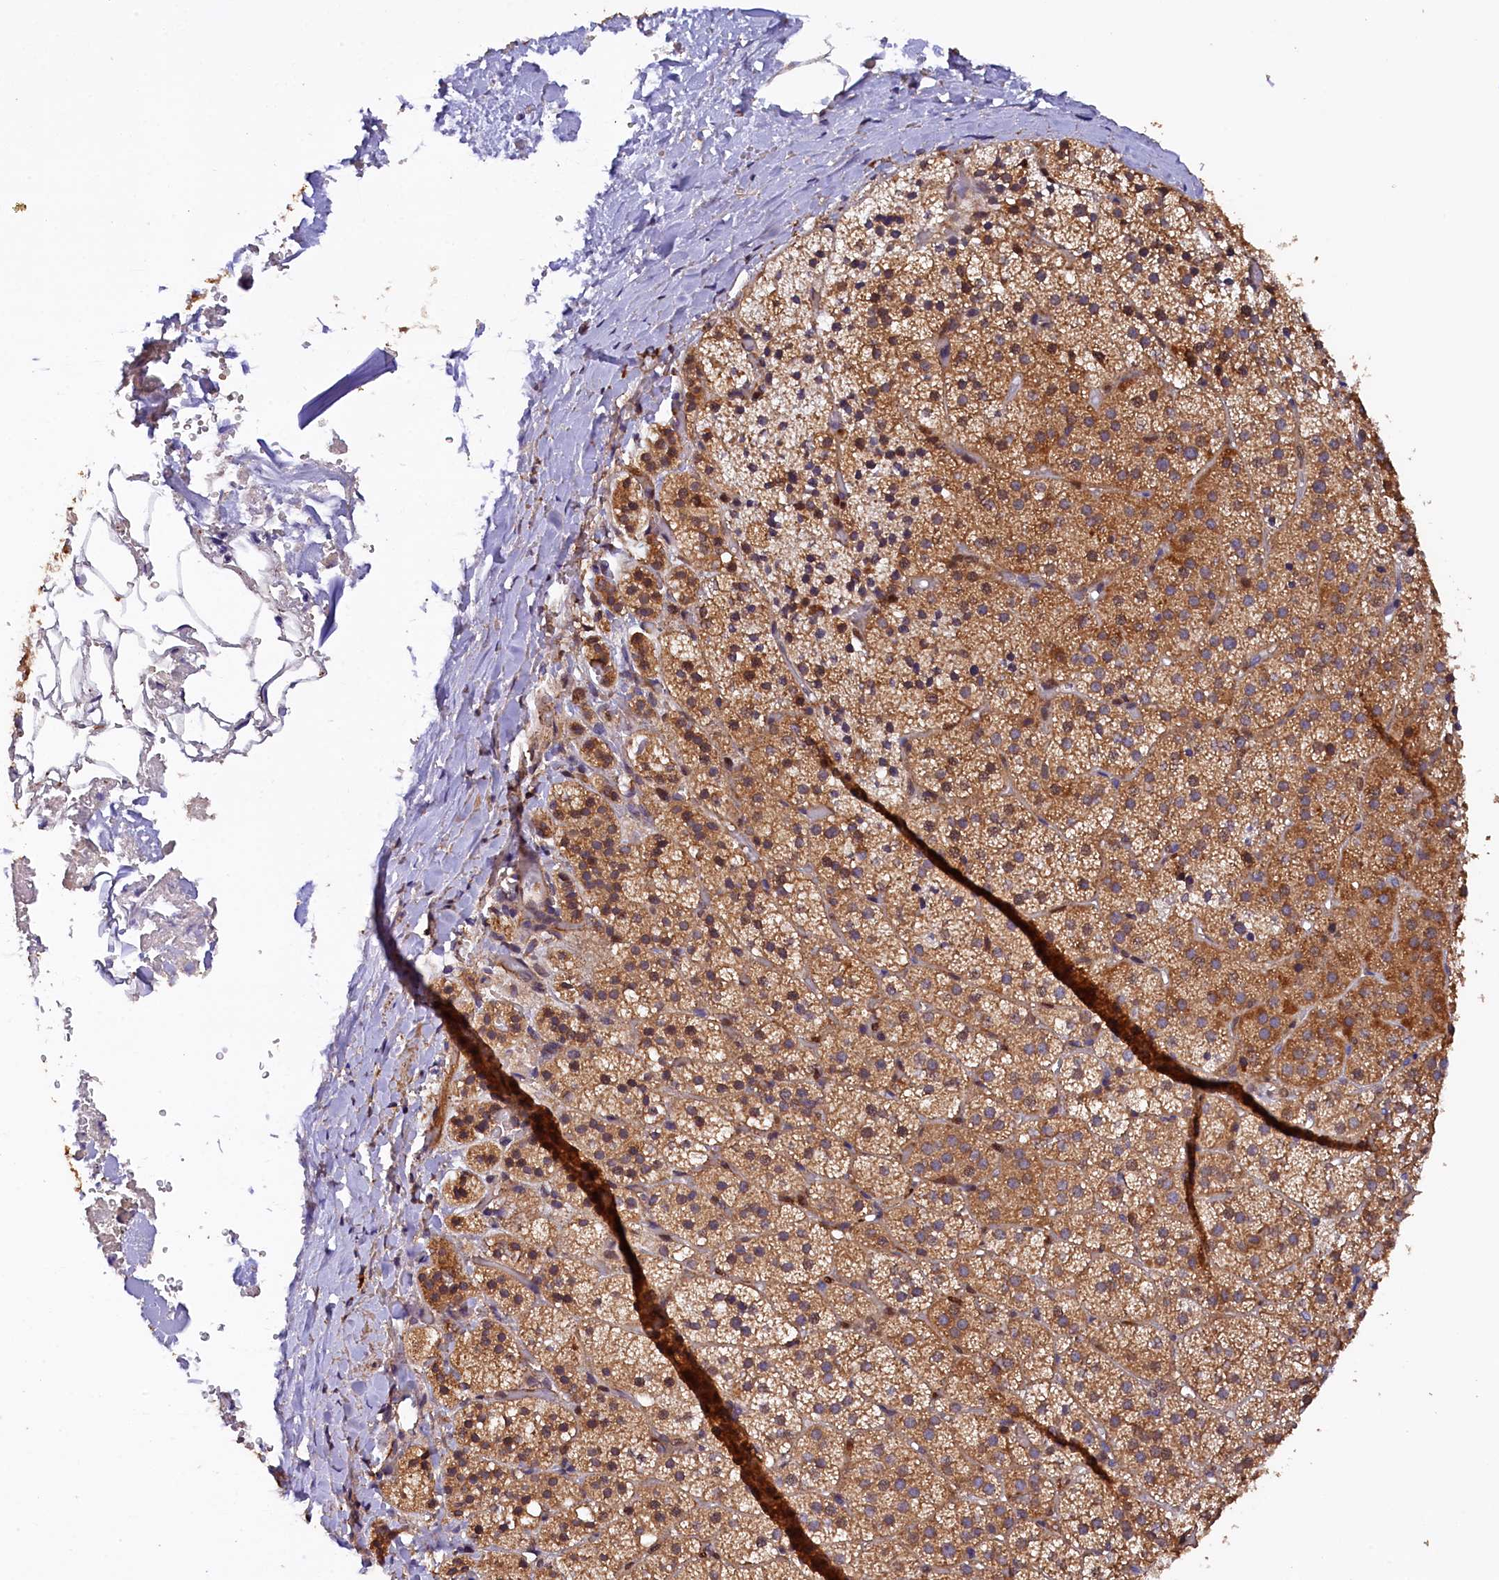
{"staining": {"intensity": "moderate", "quantity": ">75%", "location": "cytoplasmic/membranous"}, "tissue": "adrenal gland", "cell_type": "Glandular cells", "image_type": "normal", "snomed": [{"axis": "morphology", "description": "Normal tissue, NOS"}, {"axis": "topography", "description": "Adrenal gland"}], "caption": "Protein staining by immunohistochemistry (IHC) displays moderate cytoplasmic/membranous staining in about >75% of glandular cells in benign adrenal gland.", "gene": "KLC2", "patient": {"sex": "female", "age": 44}}